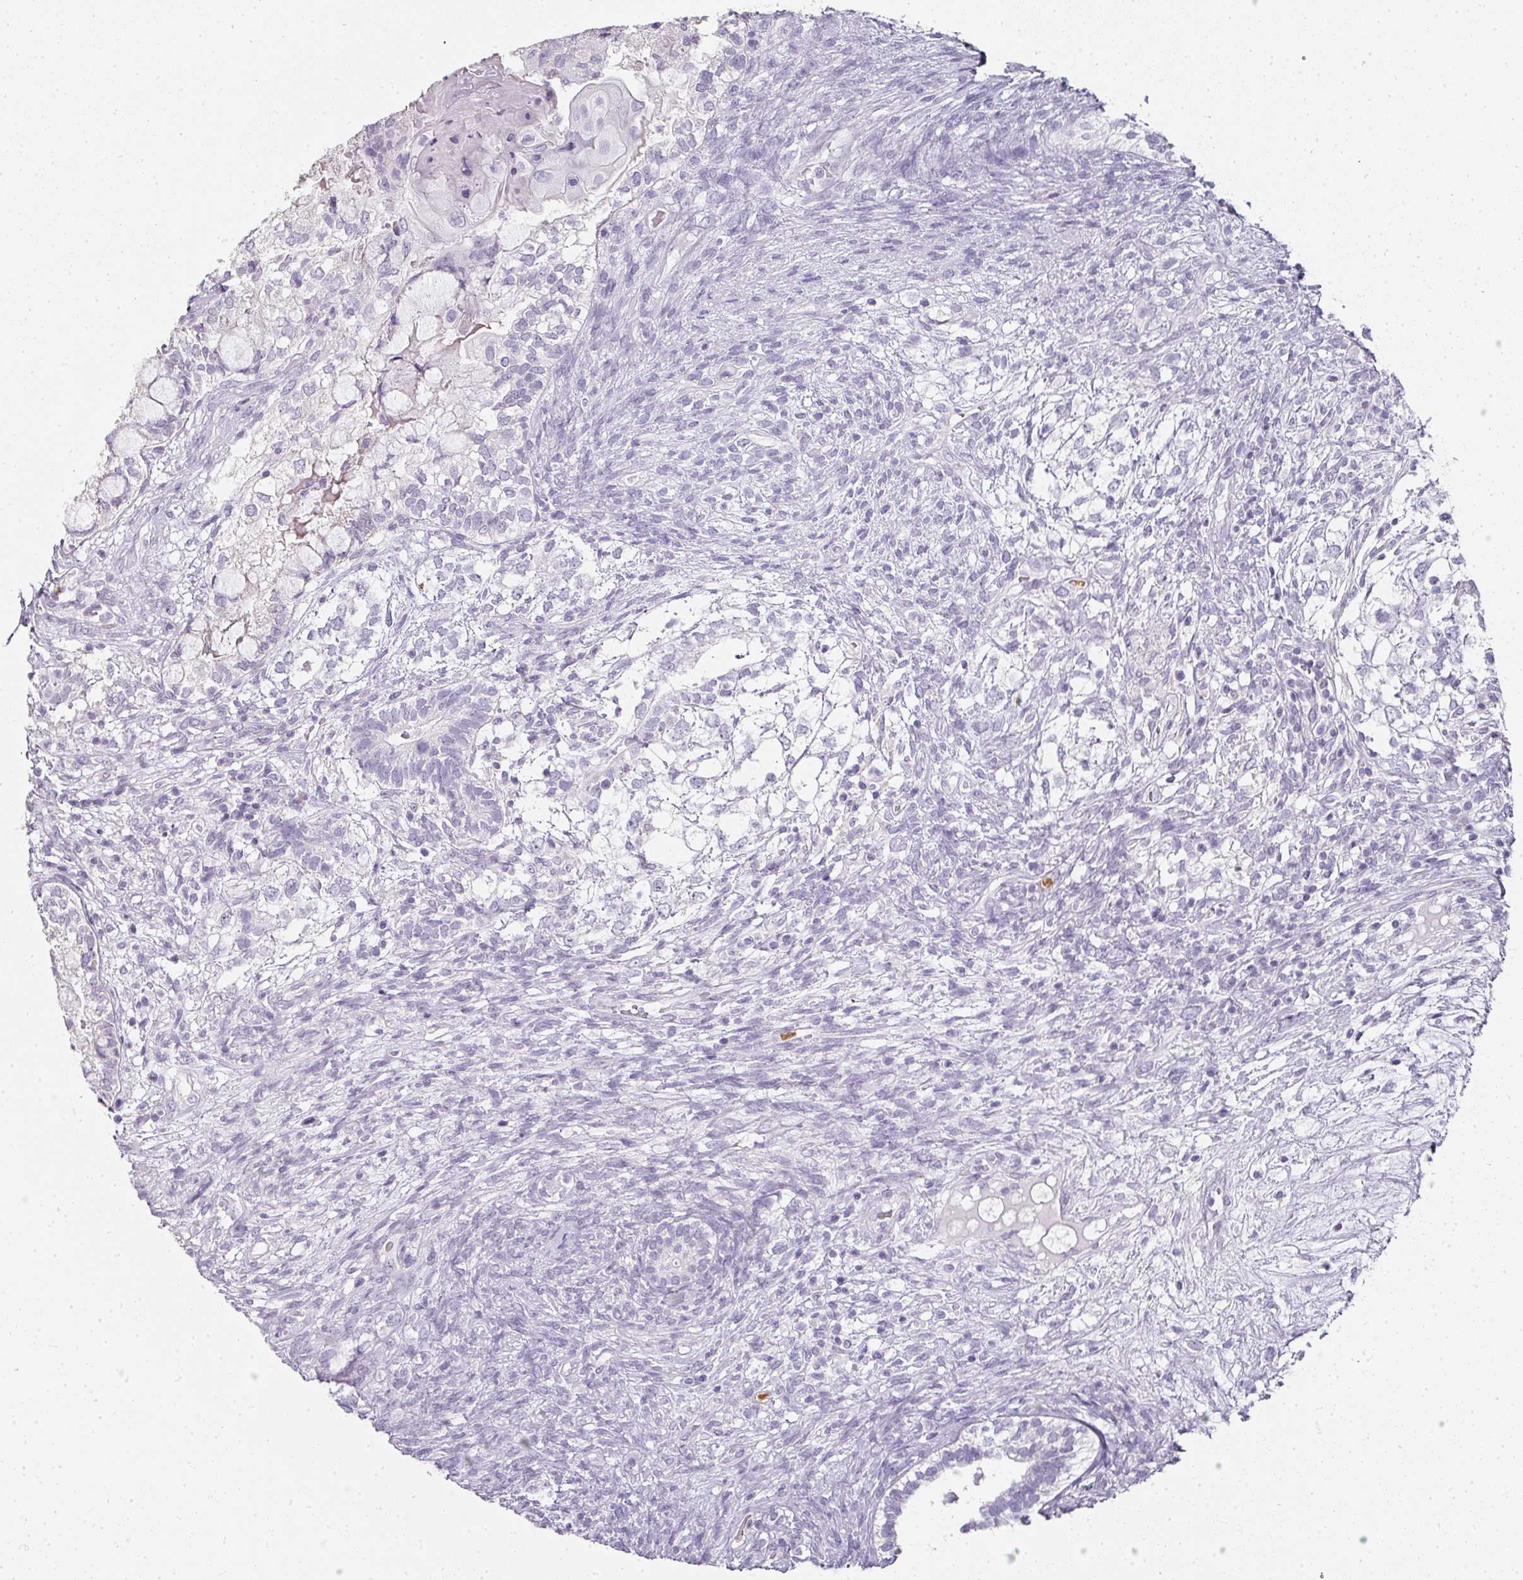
{"staining": {"intensity": "negative", "quantity": "none", "location": "none"}, "tissue": "testis cancer", "cell_type": "Tumor cells", "image_type": "cancer", "snomed": [{"axis": "morphology", "description": "Seminoma, NOS"}, {"axis": "morphology", "description": "Carcinoma, Embryonal, NOS"}, {"axis": "topography", "description": "Testis"}], "caption": "Immunohistochemistry photomicrograph of human testis embryonal carcinoma stained for a protein (brown), which demonstrates no expression in tumor cells.", "gene": "CAMP", "patient": {"sex": "male", "age": 41}}